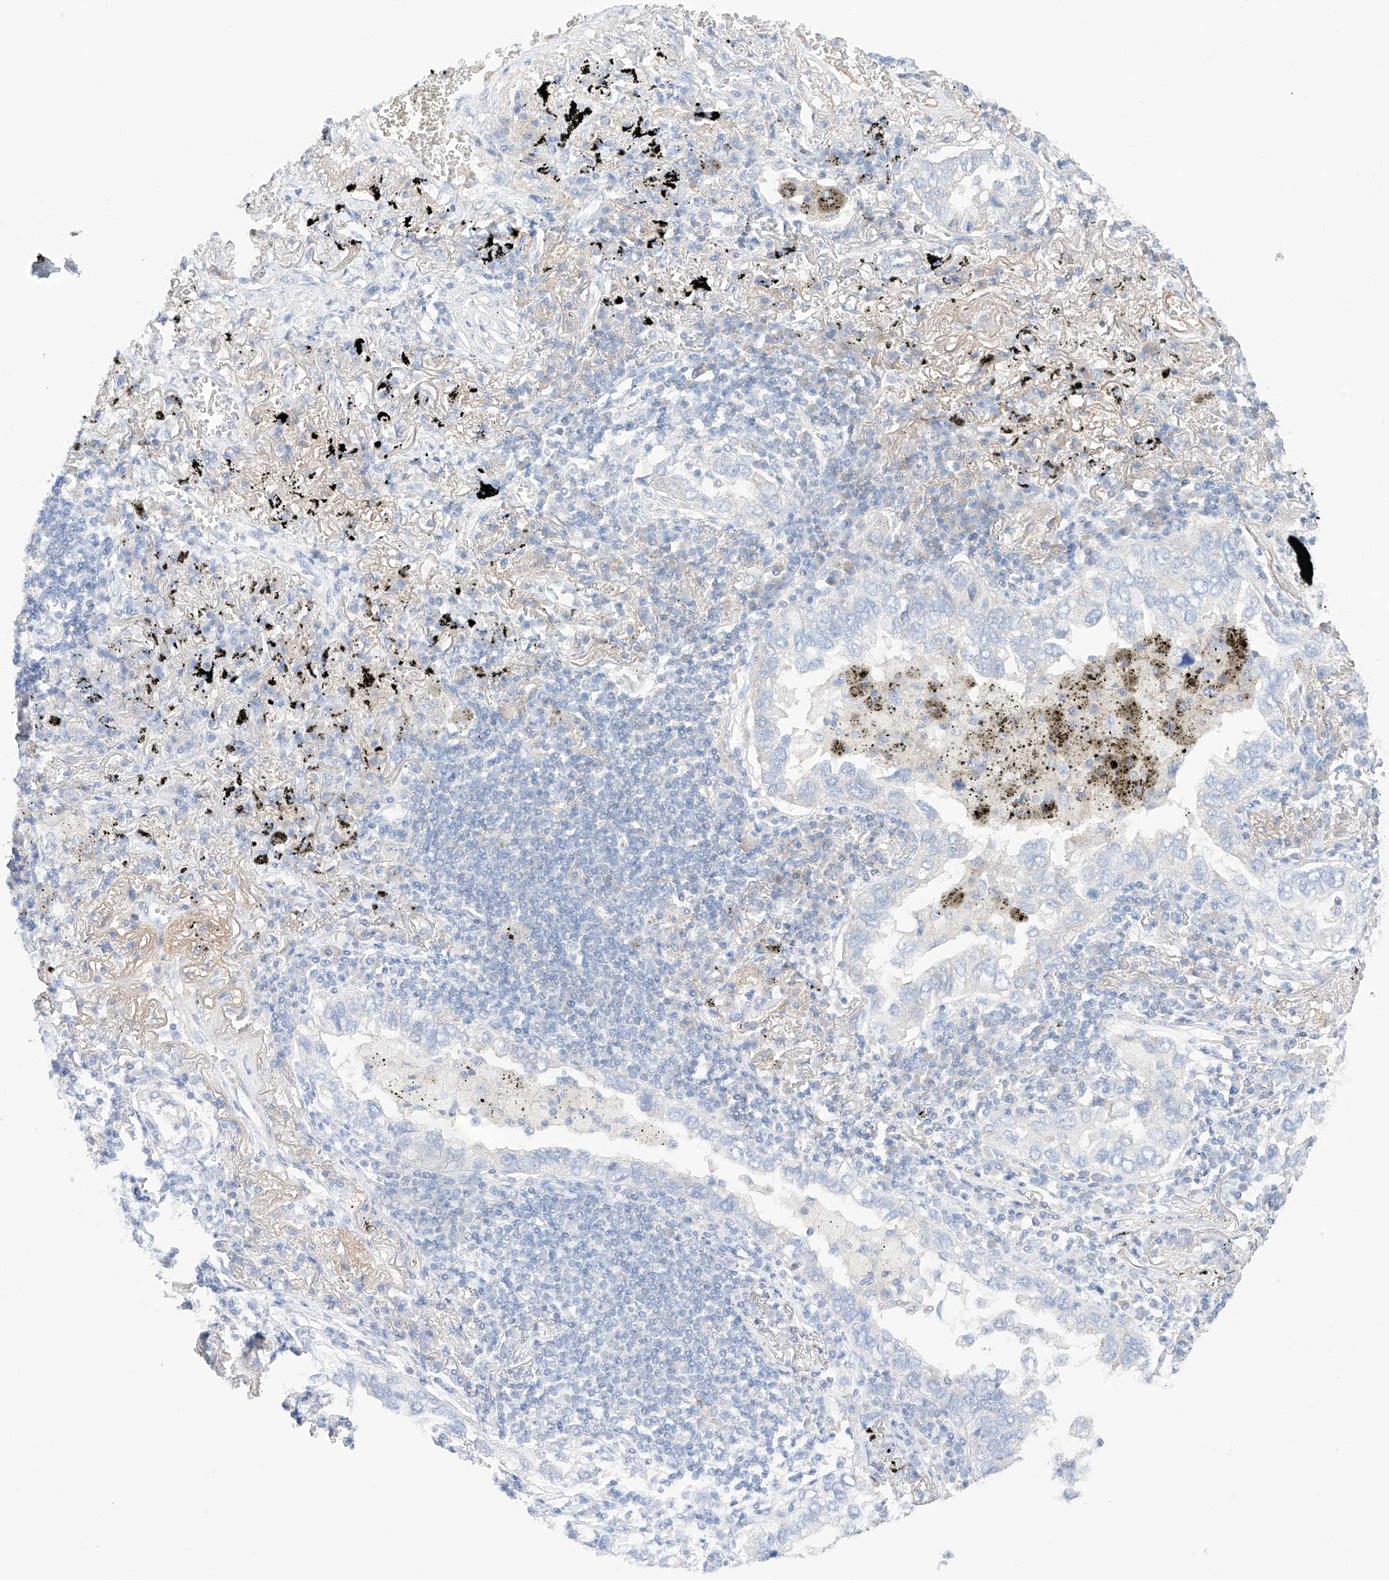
{"staining": {"intensity": "negative", "quantity": "none", "location": "none"}, "tissue": "lung cancer", "cell_type": "Tumor cells", "image_type": "cancer", "snomed": [{"axis": "morphology", "description": "Adenocarcinoma, NOS"}, {"axis": "topography", "description": "Lung"}], "caption": "DAB immunohistochemical staining of lung adenocarcinoma exhibits no significant expression in tumor cells. The staining is performed using DAB brown chromogen with nuclei counter-stained in using hematoxylin.", "gene": "PGGT1B", "patient": {"sex": "male", "age": 65}}